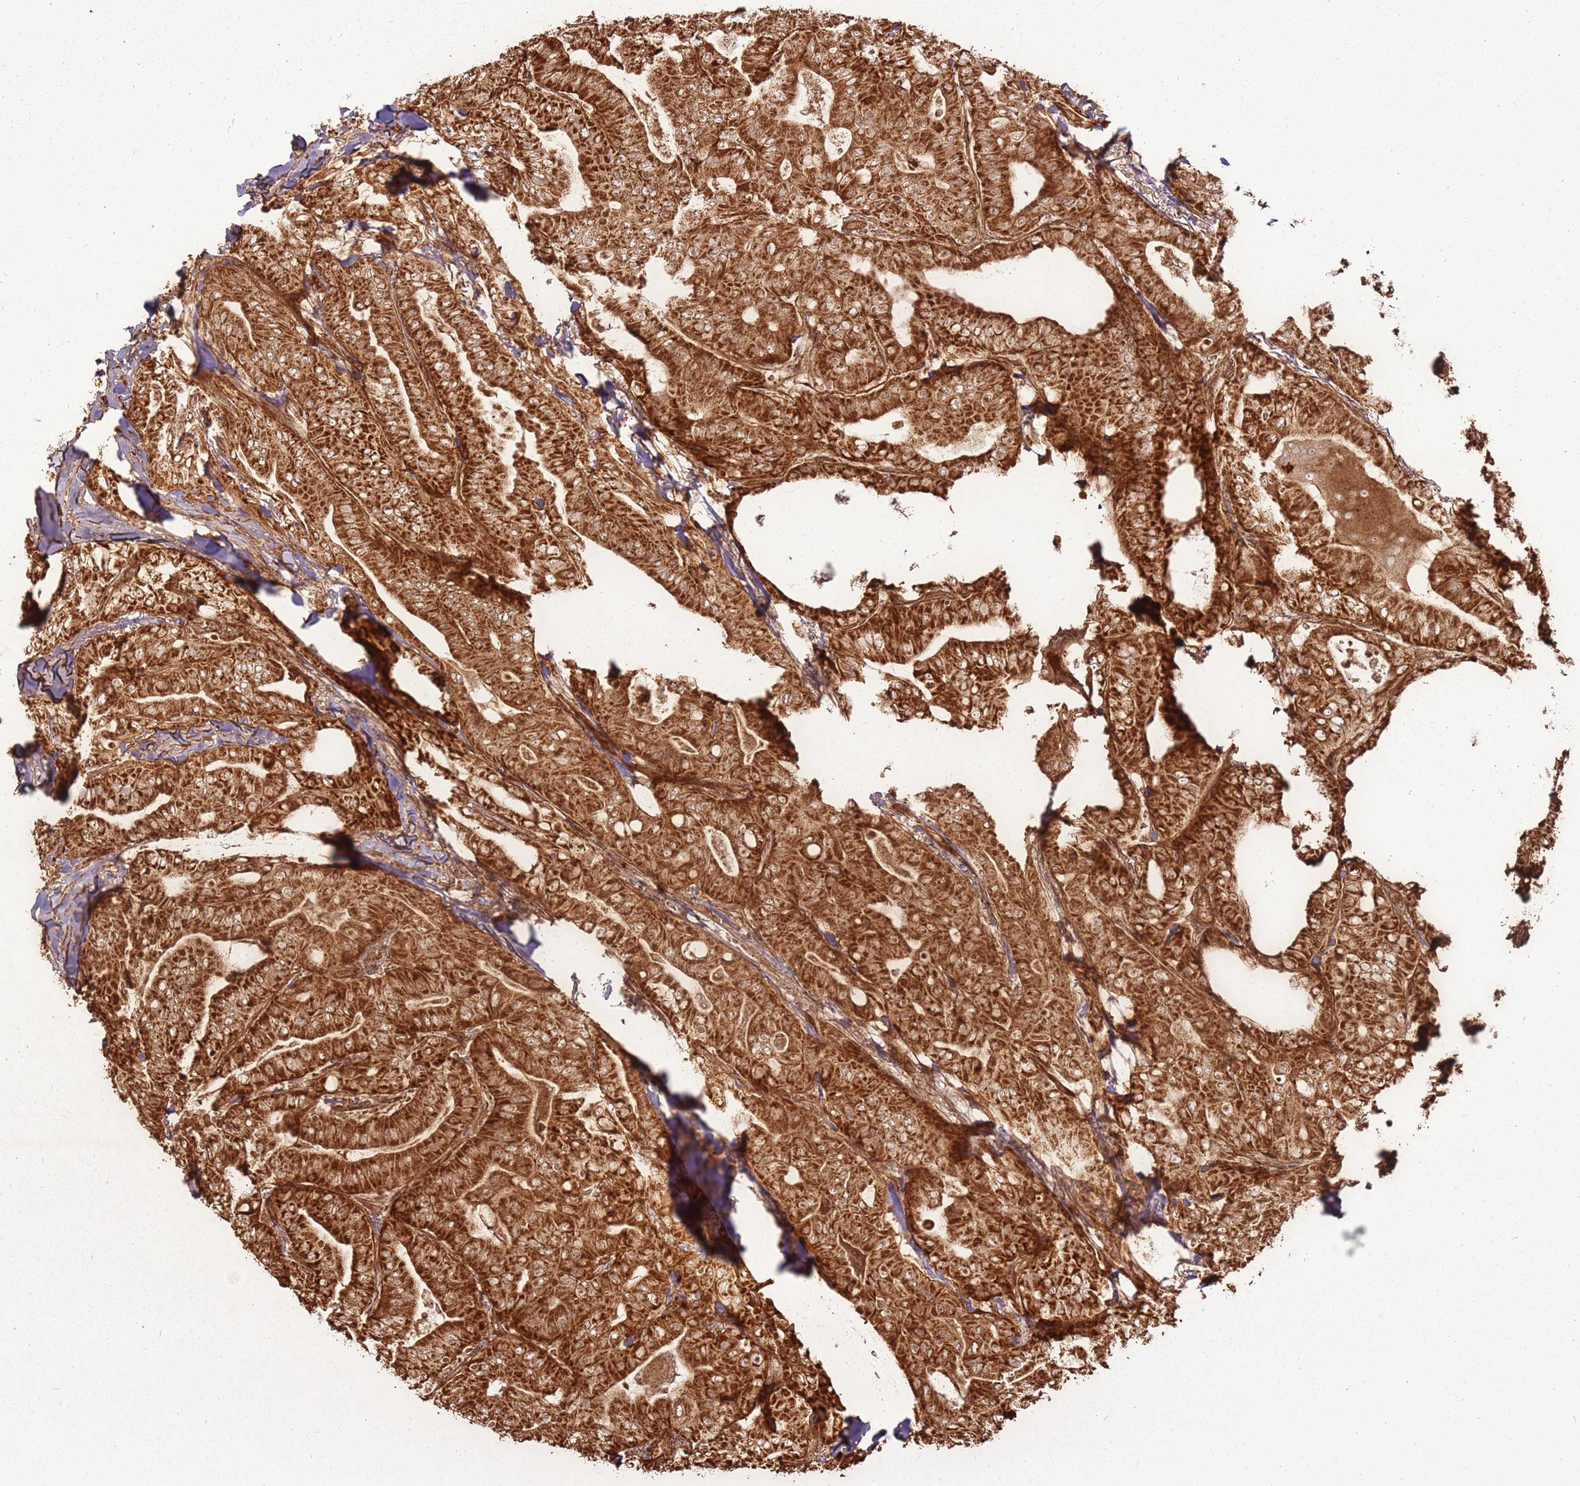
{"staining": {"intensity": "strong", "quantity": ">75%", "location": "cytoplasmic/membranous,nuclear"}, "tissue": "thyroid cancer", "cell_type": "Tumor cells", "image_type": "cancer", "snomed": [{"axis": "morphology", "description": "Papillary adenocarcinoma, NOS"}, {"axis": "topography", "description": "Thyroid gland"}], "caption": "Papillary adenocarcinoma (thyroid) stained with immunohistochemistry reveals strong cytoplasmic/membranous and nuclear expression in approximately >75% of tumor cells.", "gene": "MRPS6", "patient": {"sex": "female", "age": 68}}